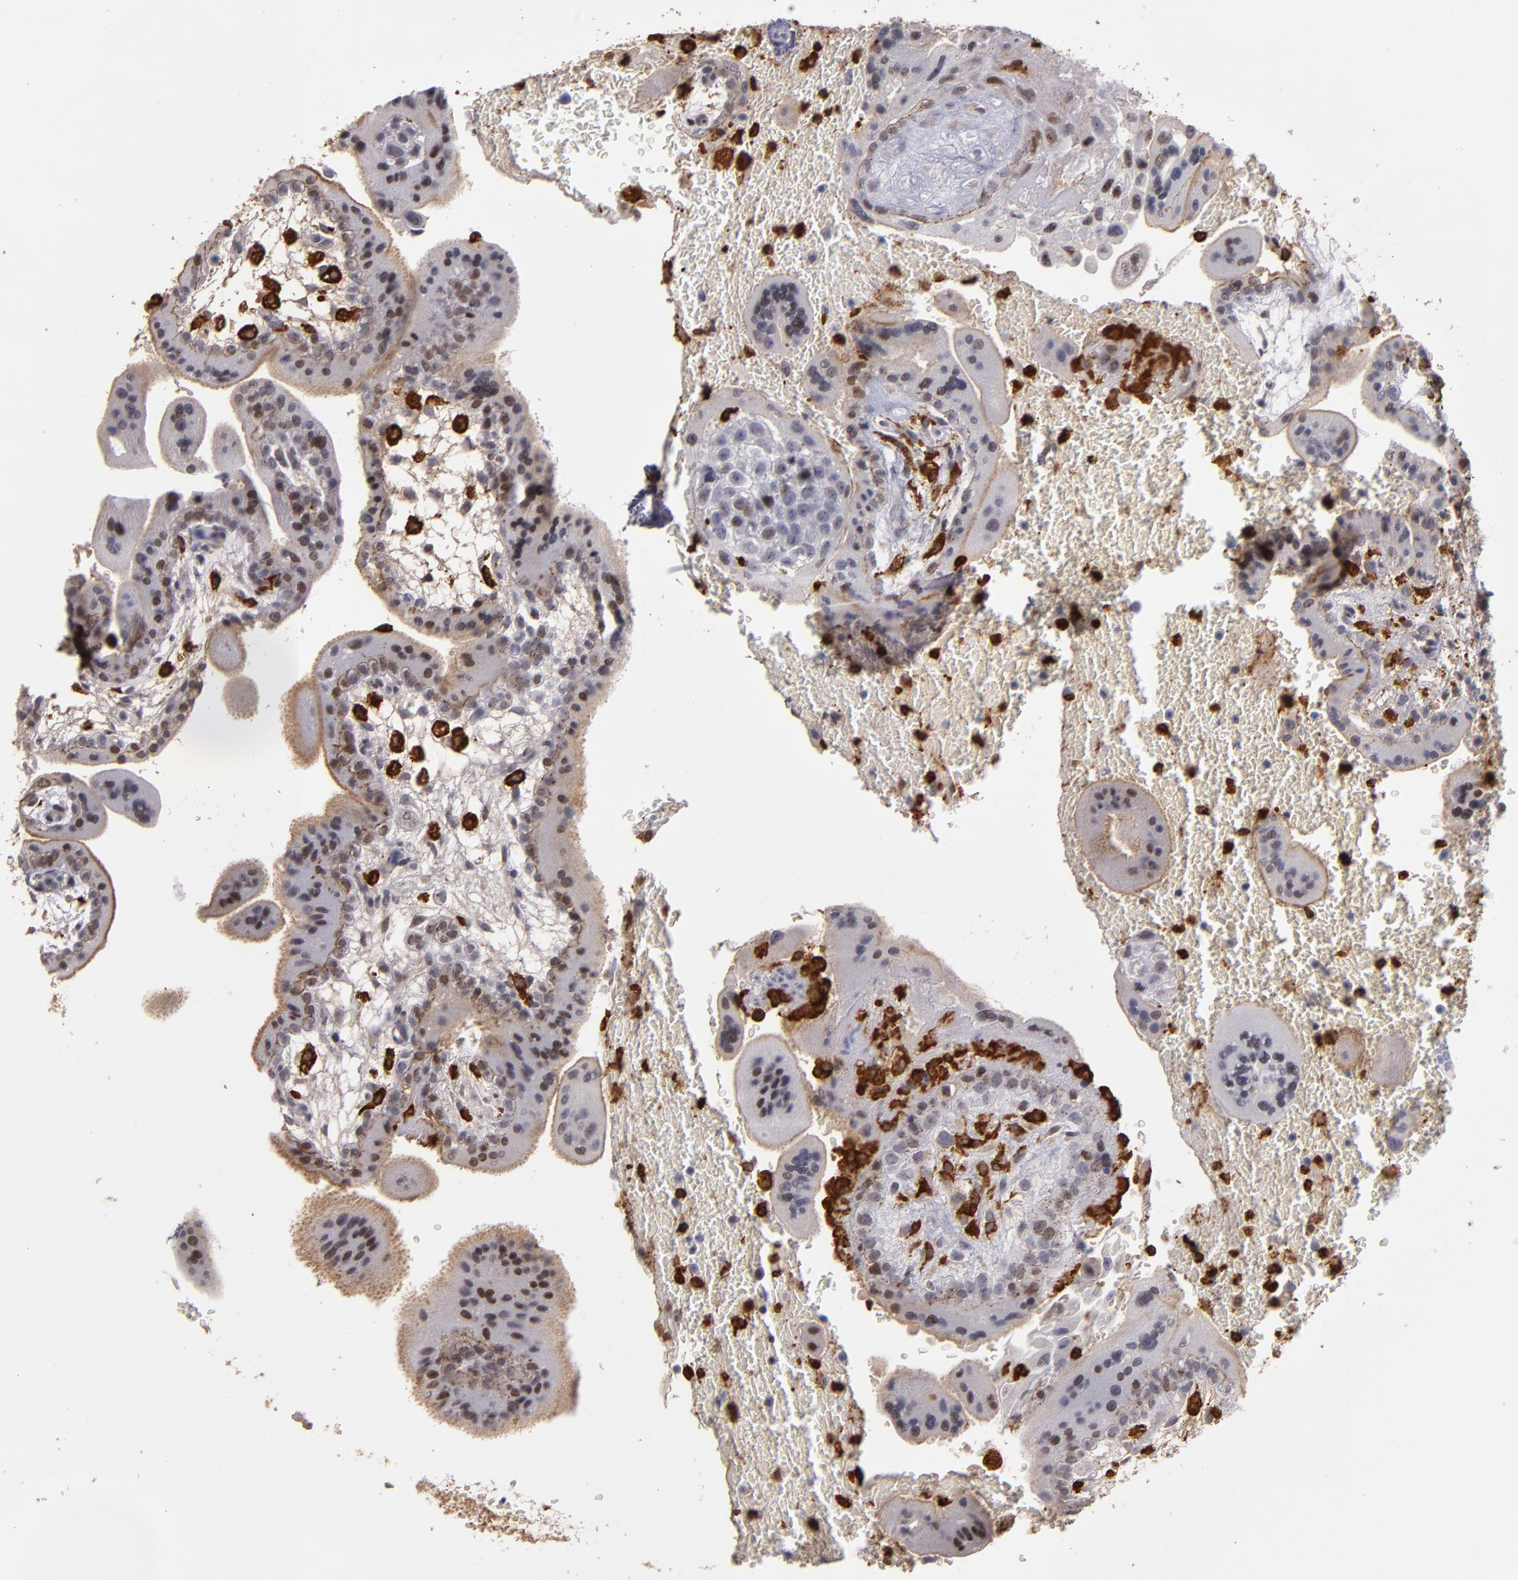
{"staining": {"intensity": "weak", "quantity": "25%-75%", "location": "cytoplasmic/membranous,nuclear"}, "tissue": "placenta", "cell_type": "Trophoblastic cells", "image_type": "normal", "snomed": [{"axis": "morphology", "description": "Normal tissue, NOS"}, {"axis": "topography", "description": "Placenta"}], "caption": "DAB immunohistochemical staining of normal placenta shows weak cytoplasmic/membranous,nuclear protein positivity in about 25%-75% of trophoblastic cells.", "gene": "WAS", "patient": {"sex": "female", "age": 35}}